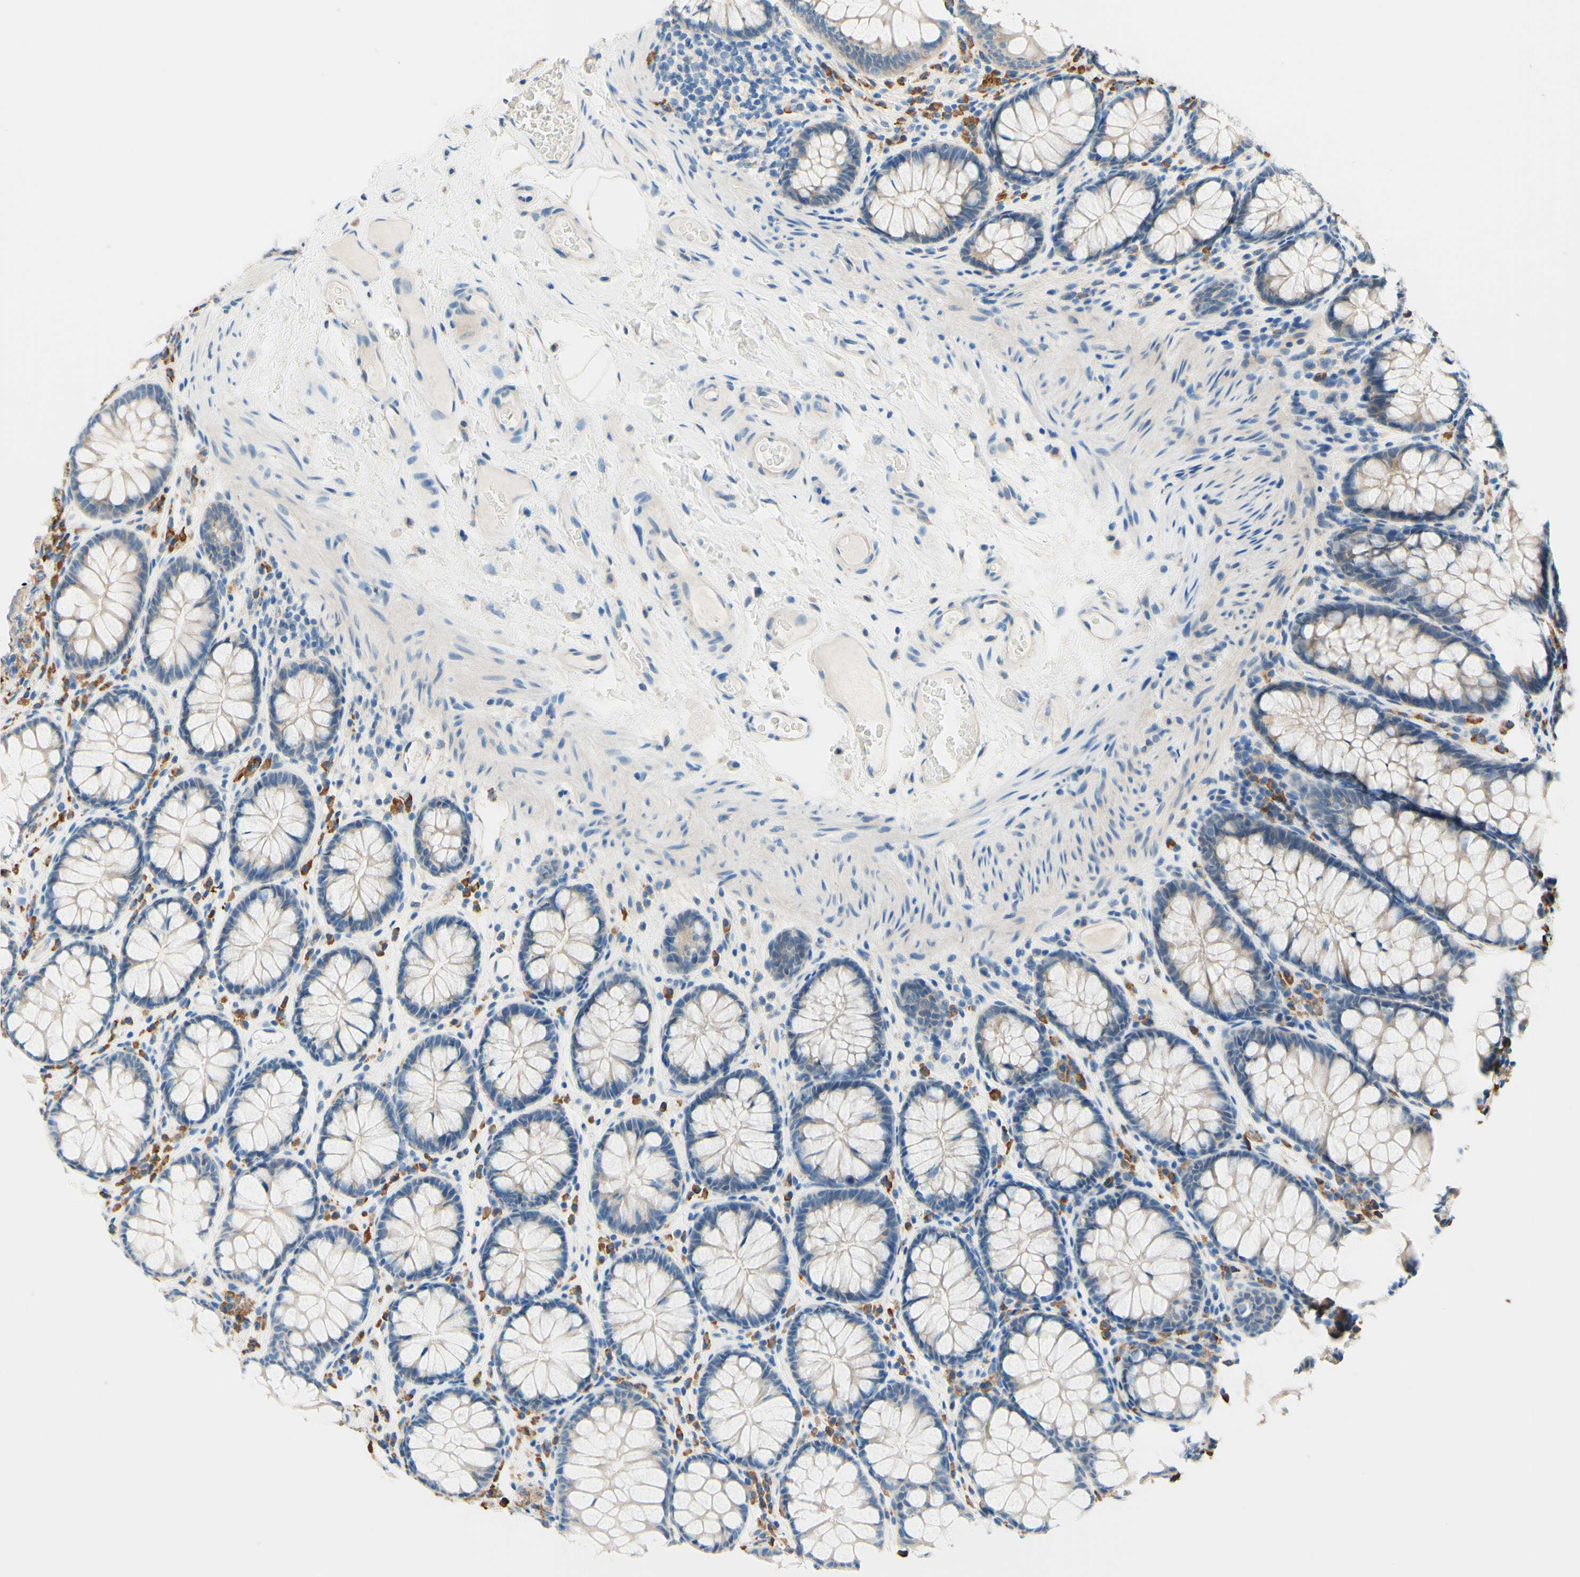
{"staining": {"intensity": "negative", "quantity": "none", "location": "none"}, "tissue": "colon", "cell_type": "Endothelial cells", "image_type": "normal", "snomed": [{"axis": "morphology", "description": "Normal tissue, NOS"}, {"axis": "topography", "description": "Colon"}], "caption": "There is no significant staining in endothelial cells of colon. (DAB (3,3'-diaminobenzidine) IHC, high magnification).", "gene": "PASD1", "patient": {"sex": "female", "age": 55}}